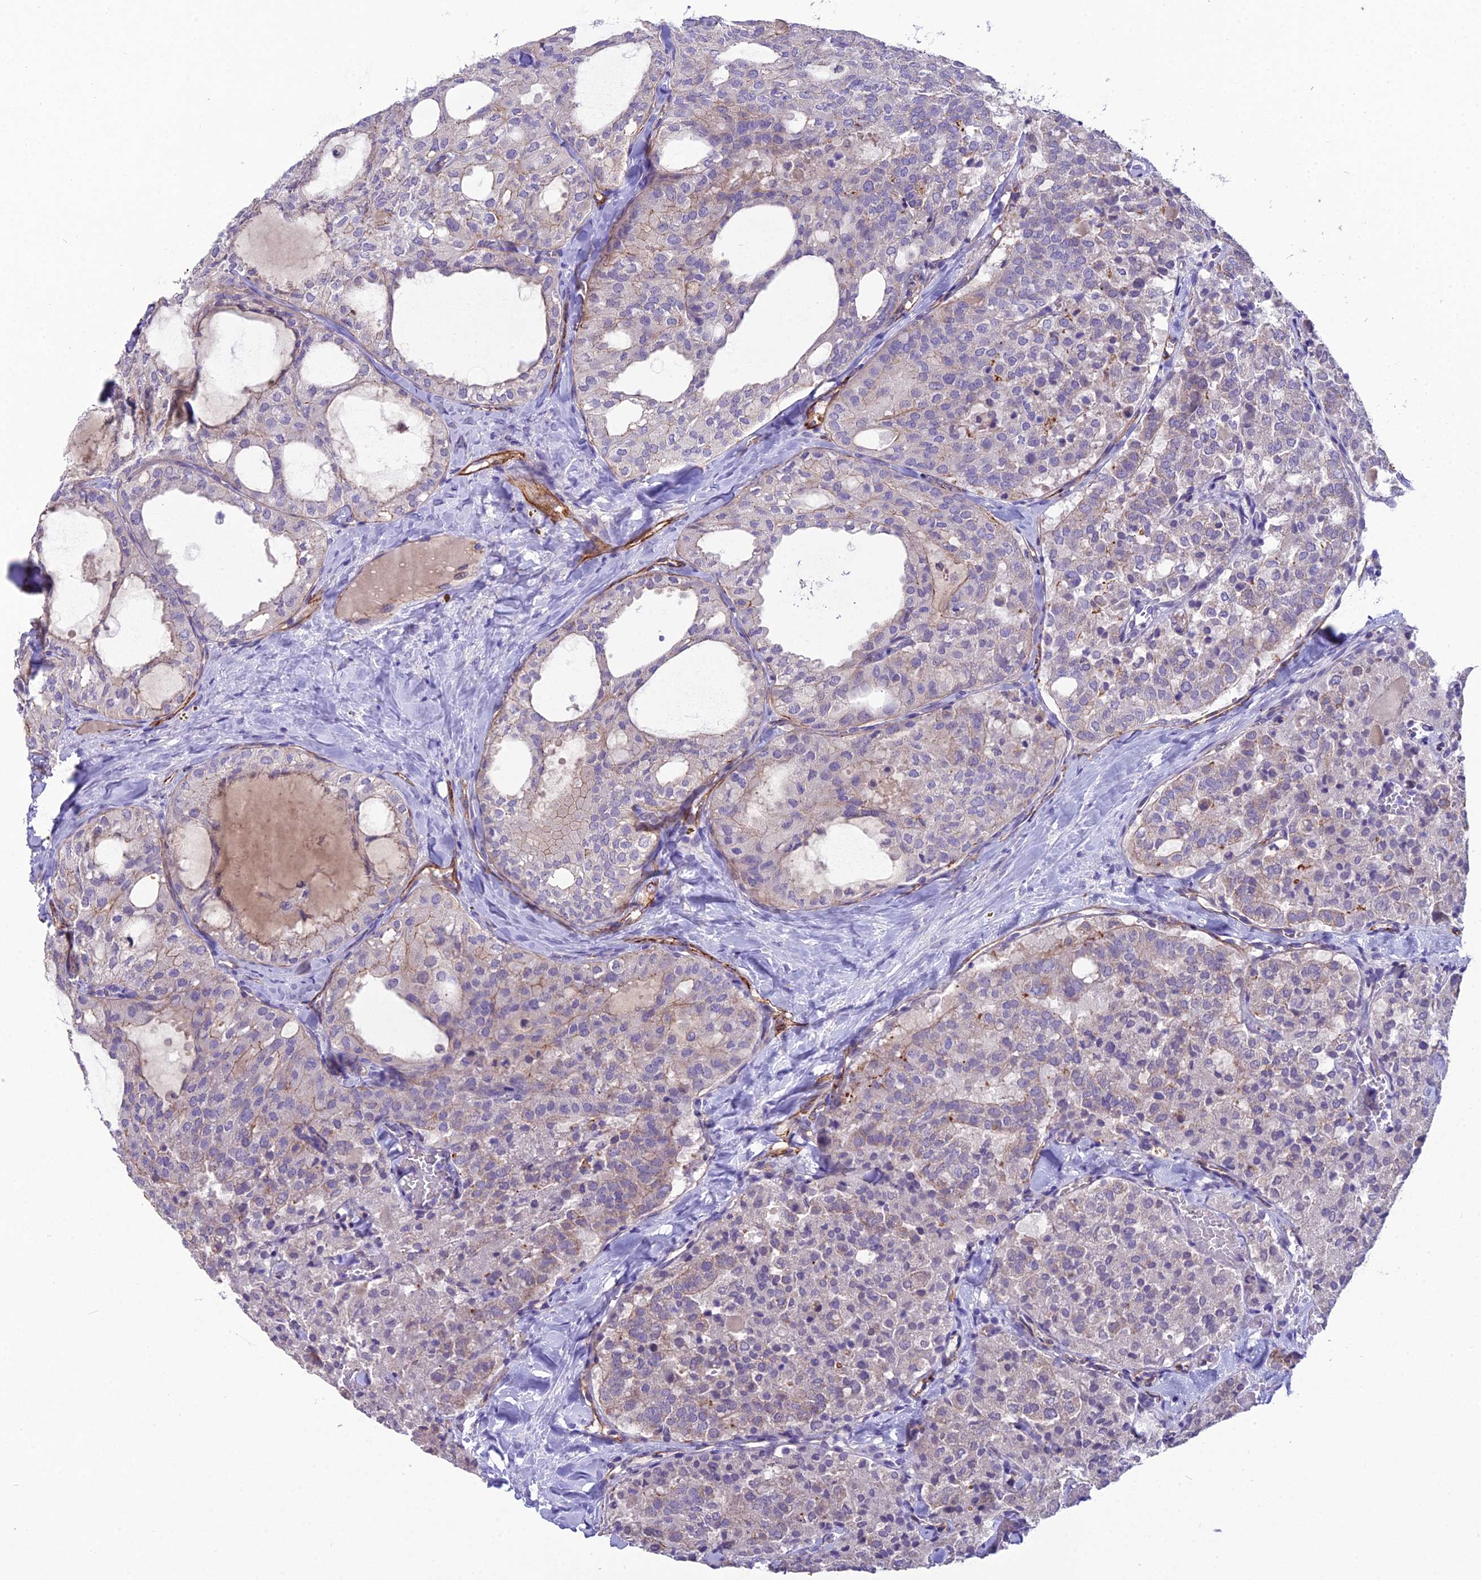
{"staining": {"intensity": "weak", "quantity": "25%-75%", "location": "cytoplasmic/membranous"}, "tissue": "thyroid cancer", "cell_type": "Tumor cells", "image_type": "cancer", "snomed": [{"axis": "morphology", "description": "Follicular adenoma carcinoma, NOS"}, {"axis": "topography", "description": "Thyroid gland"}], "caption": "Immunohistochemistry (IHC) image of follicular adenoma carcinoma (thyroid) stained for a protein (brown), which exhibits low levels of weak cytoplasmic/membranous positivity in about 25%-75% of tumor cells.", "gene": "CFAP47", "patient": {"sex": "male", "age": 75}}